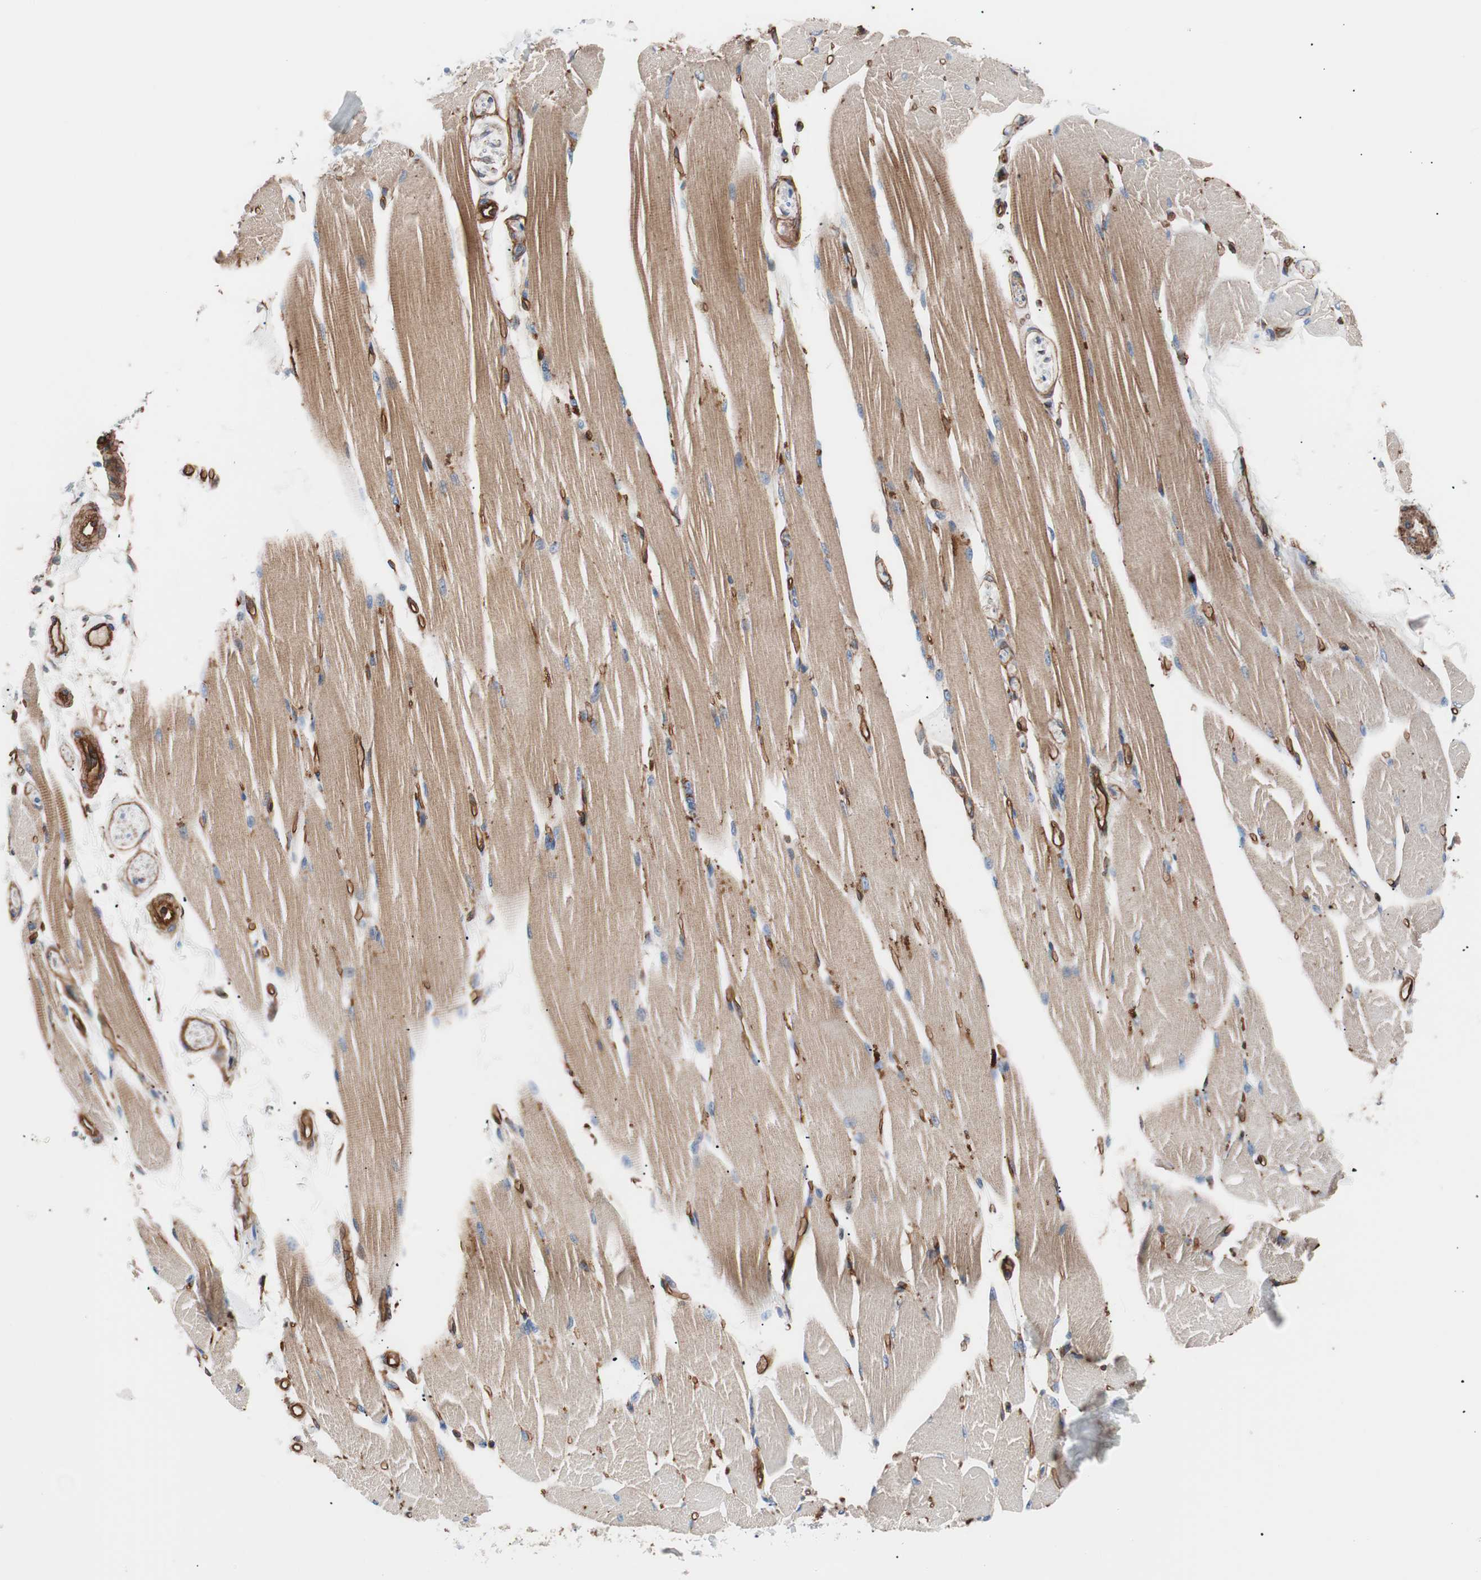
{"staining": {"intensity": "moderate", "quantity": ">75%", "location": "cytoplasmic/membranous"}, "tissue": "skeletal muscle", "cell_type": "Myocytes", "image_type": "normal", "snomed": [{"axis": "morphology", "description": "Normal tissue, NOS"}, {"axis": "topography", "description": "Skeletal muscle"}, {"axis": "topography", "description": "Peripheral nerve tissue"}], "caption": "This image shows IHC staining of benign skeletal muscle, with medium moderate cytoplasmic/membranous expression in approximately >75% of myocytes.", "gene": "SPINT1", "patient": {"sex": "female", "age": 84}}